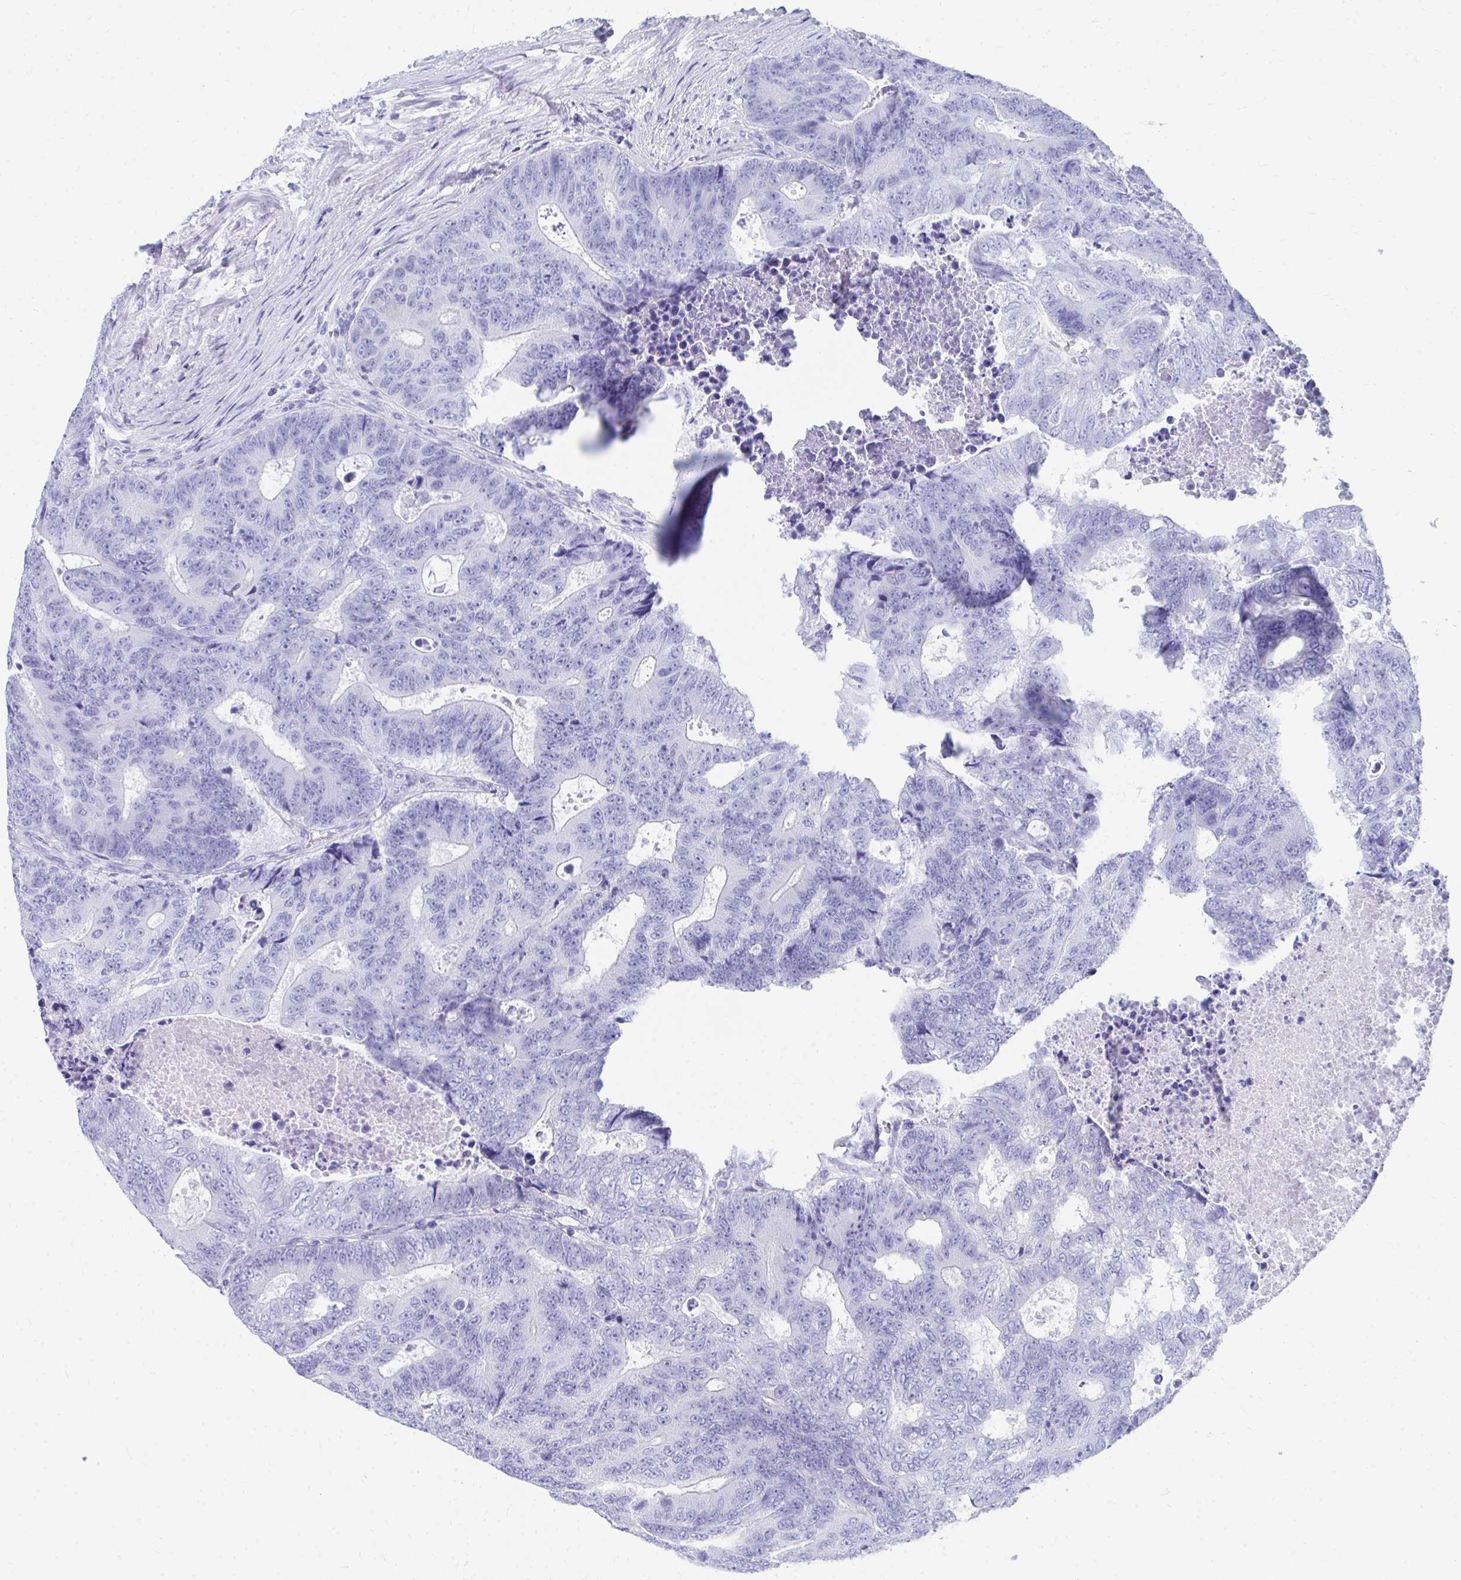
{"staining": {"intensity": "negative", "quantity": "none", "location": "none"}, "tissue": "colorectal cancer", "cell_type": "Tumor cells", "image_type": "cancer", "snomed": [{"axis": "morphology", "description": "Adenocarcinoma, NOS"}, {"axis": "topography", "description": "Colon"}], "caption": "A photomicrograph of human colorectal cancer is negative for staining in tumor cells. (DAB (3,3'-diaminobenzidine) immunohistochemistry with hematoxylin counter stain).", "gene": "HGD", "patient": {"sex": "female", "age": 48}}